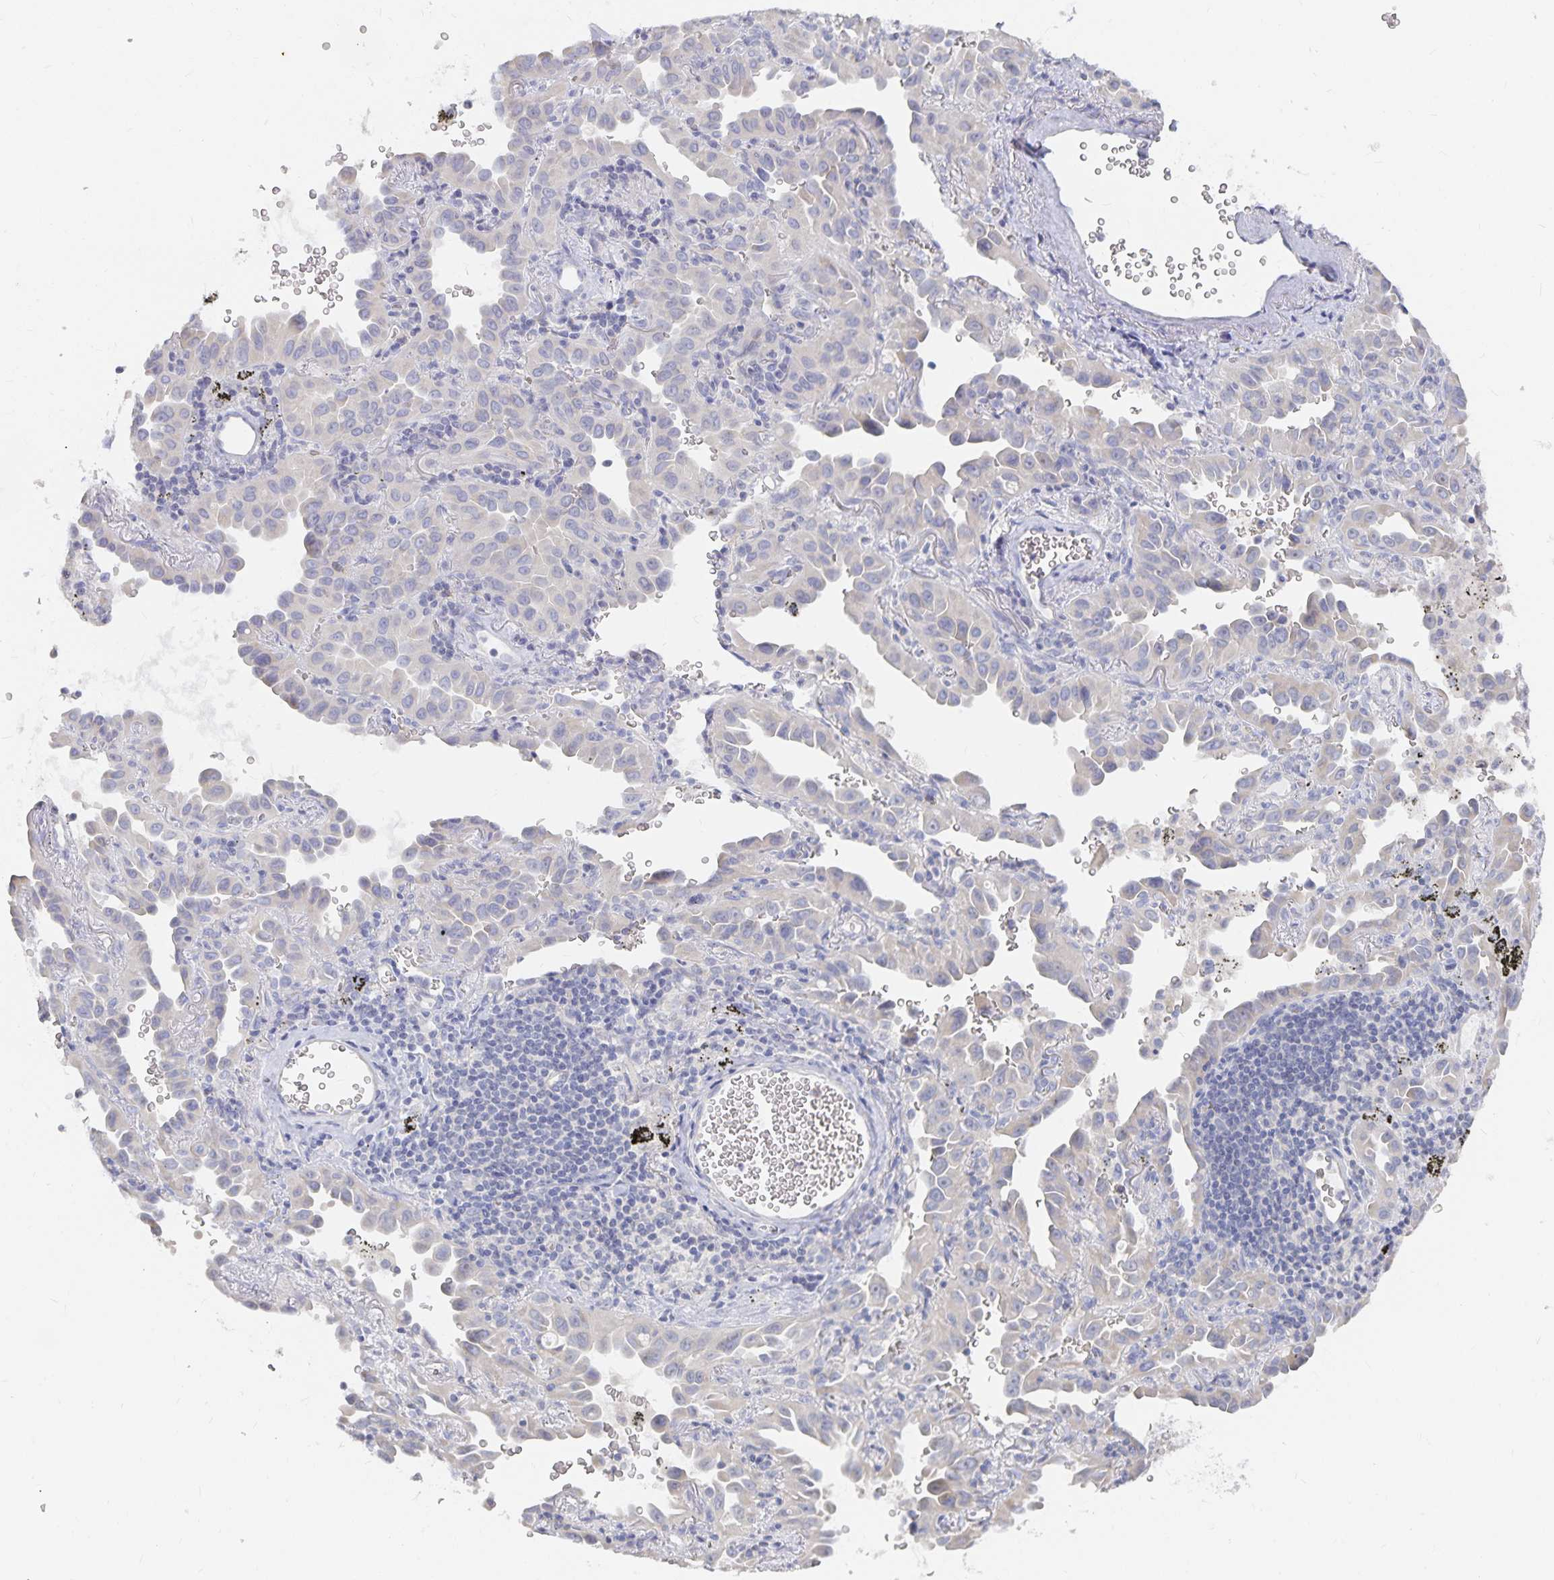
{"staining": {"intensity": "negative", "quantity": "none", "location": "none"}, "tissue": "lung cancer", "cell_type": "Tumor cells", "image_type": "cancer", "snomed": [{"axis": "morphology", "description": "Adenocarcinoma, NOS"}, {"axis": "topography", "description": "Lung"}], "caption": "Tumor cells are negative for protein expression in human lung cancer.", "gene": "DNAH9", "patient": {"sex": "male", "age": 68}}